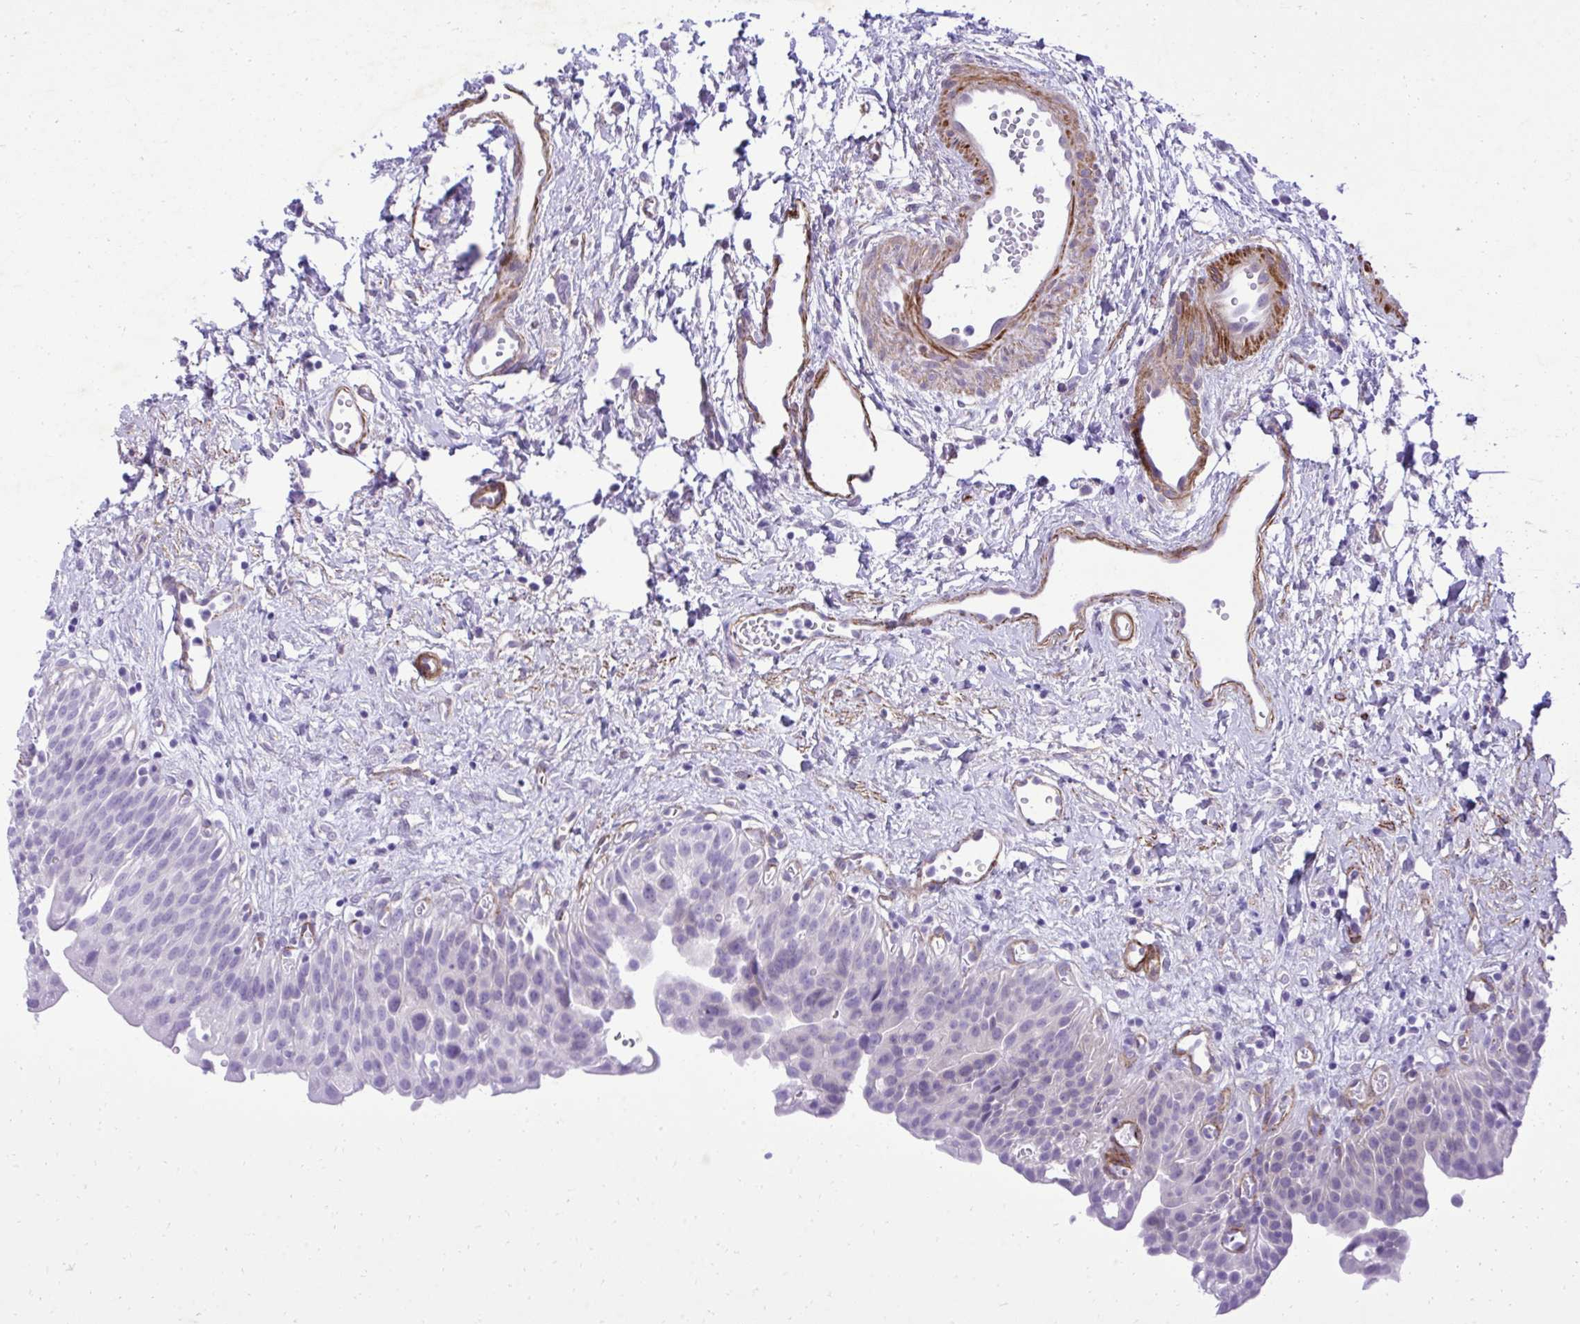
{"staining": {"intensity": "negative", "quantity": "none", "location": "none"}, "tissue": "urinary bladder", "cell_type": "Urothelial cells", "image_type": "normal", "snomed": [{"axis": "morphology", "description": "Normal tissue, NOS"}, {"axis": "topography", "description": "Urinary bladder"}], "caption": "This histopathology image is of unremarkable urinary bladder stained with immunohistochemistry to label a protein in brown with the nuclei are counter-stained blue. There is no positivity in urothelial cells.", "gene": "PITPNM3", "patient": {"sex": "male", "age": 51}}